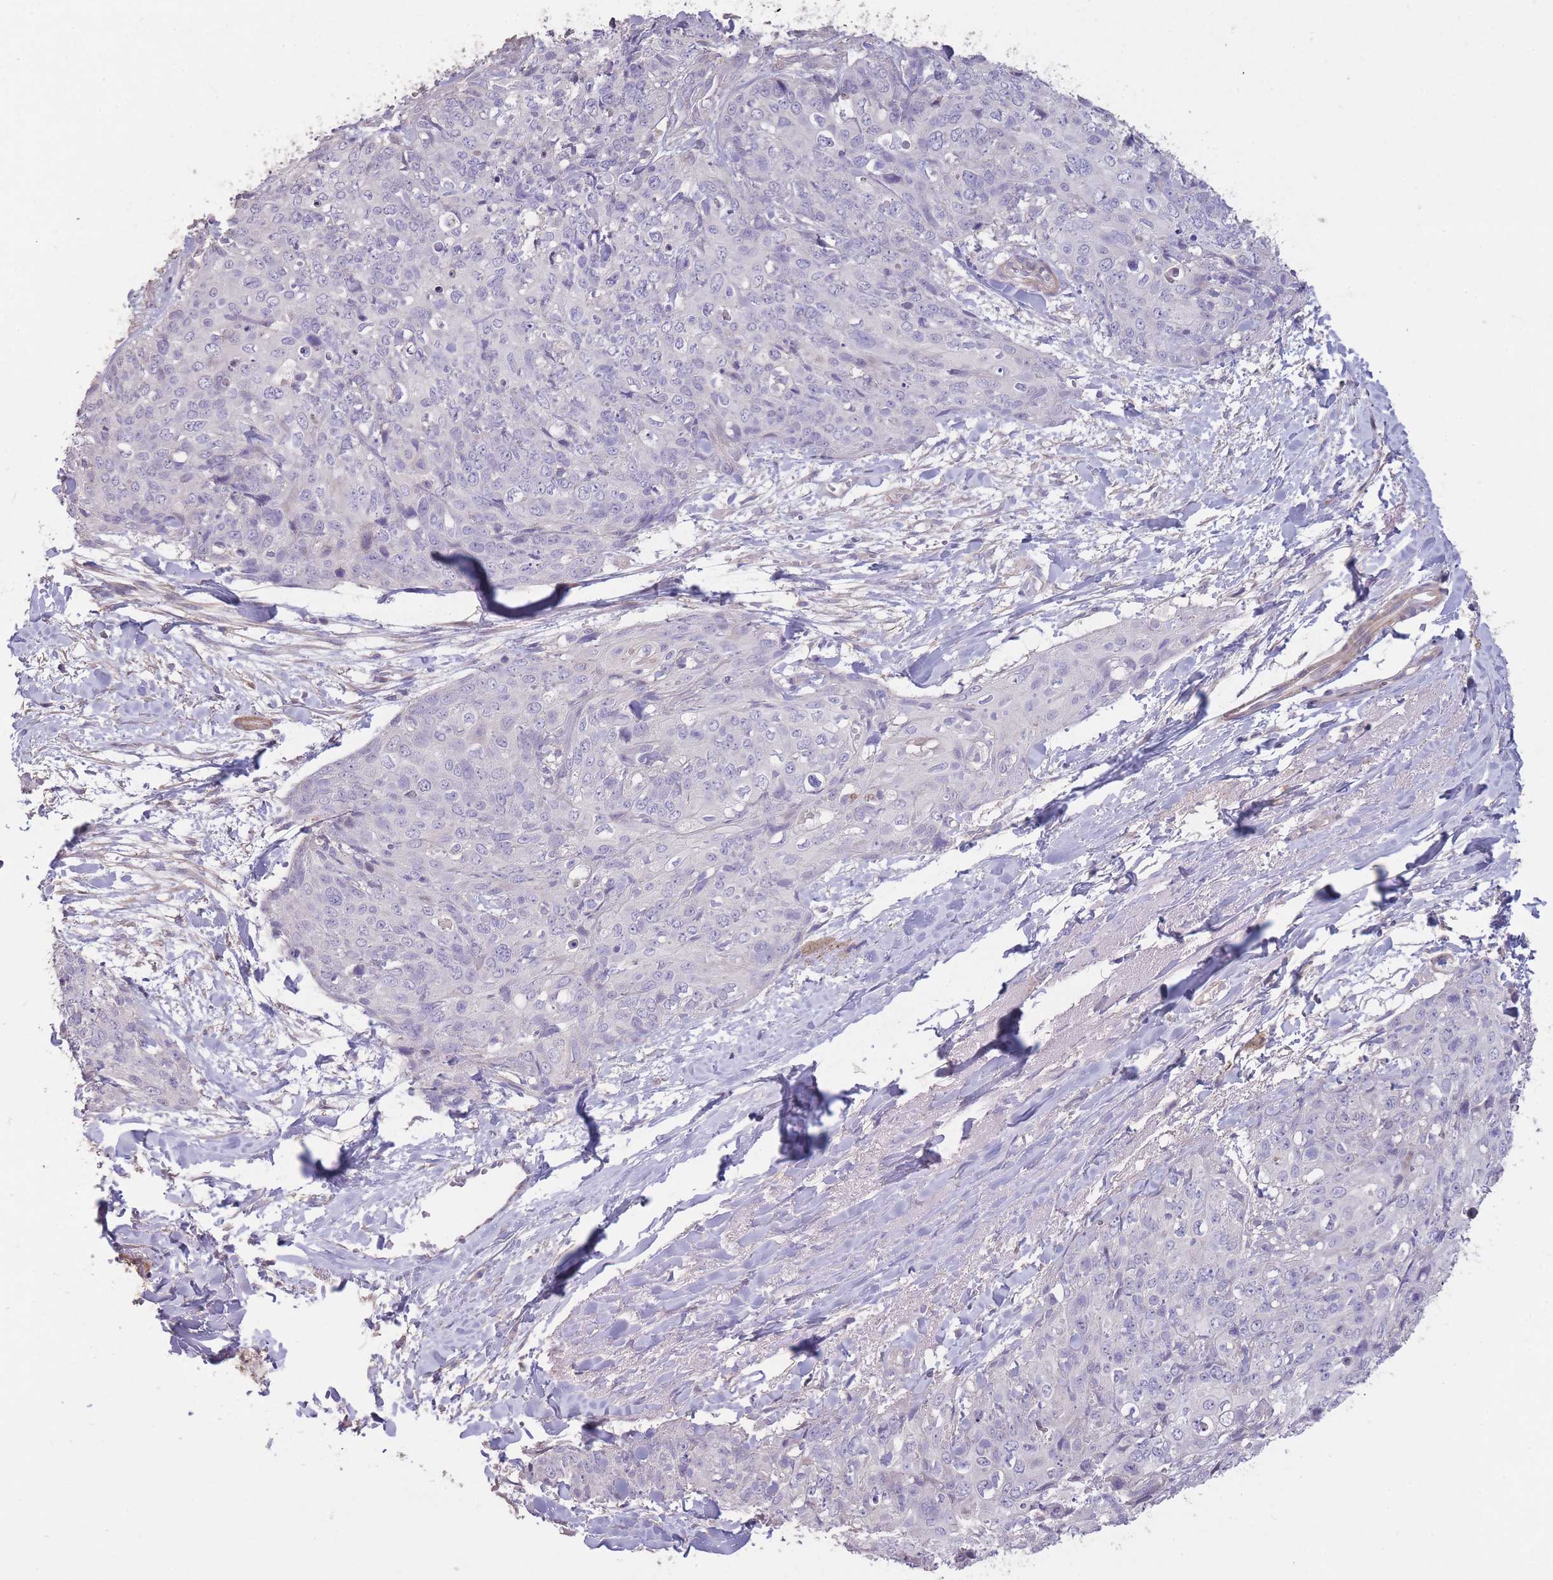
{"staining": {"intensity": "negative", "quantity": "none", "location": "none"}, "tissue": "skin cancer", "cell_type": "Tumor cells", "image_type": "cancer", "snomed": [{"axis": "morphology", "description": "Squamous cell carcinoma, NOS"}, {"axis": "topography", "description": "Skin"}, {"axis": "topography", "description": "Vulva"}], "caption": "IHC micrograph of neoplastic tissue: human skin cancer (squamous cell carcinoma) stained with DAB reveals no significant protein positivity in tumor cells. Brightfield microscopy of immunohistochemistry (IHC) stained with DAB (brown) and hematoxylin (blue), captured at high magnification.", "gene": "RSPH10B", "patient": {"sex": "female", "age": 85}}